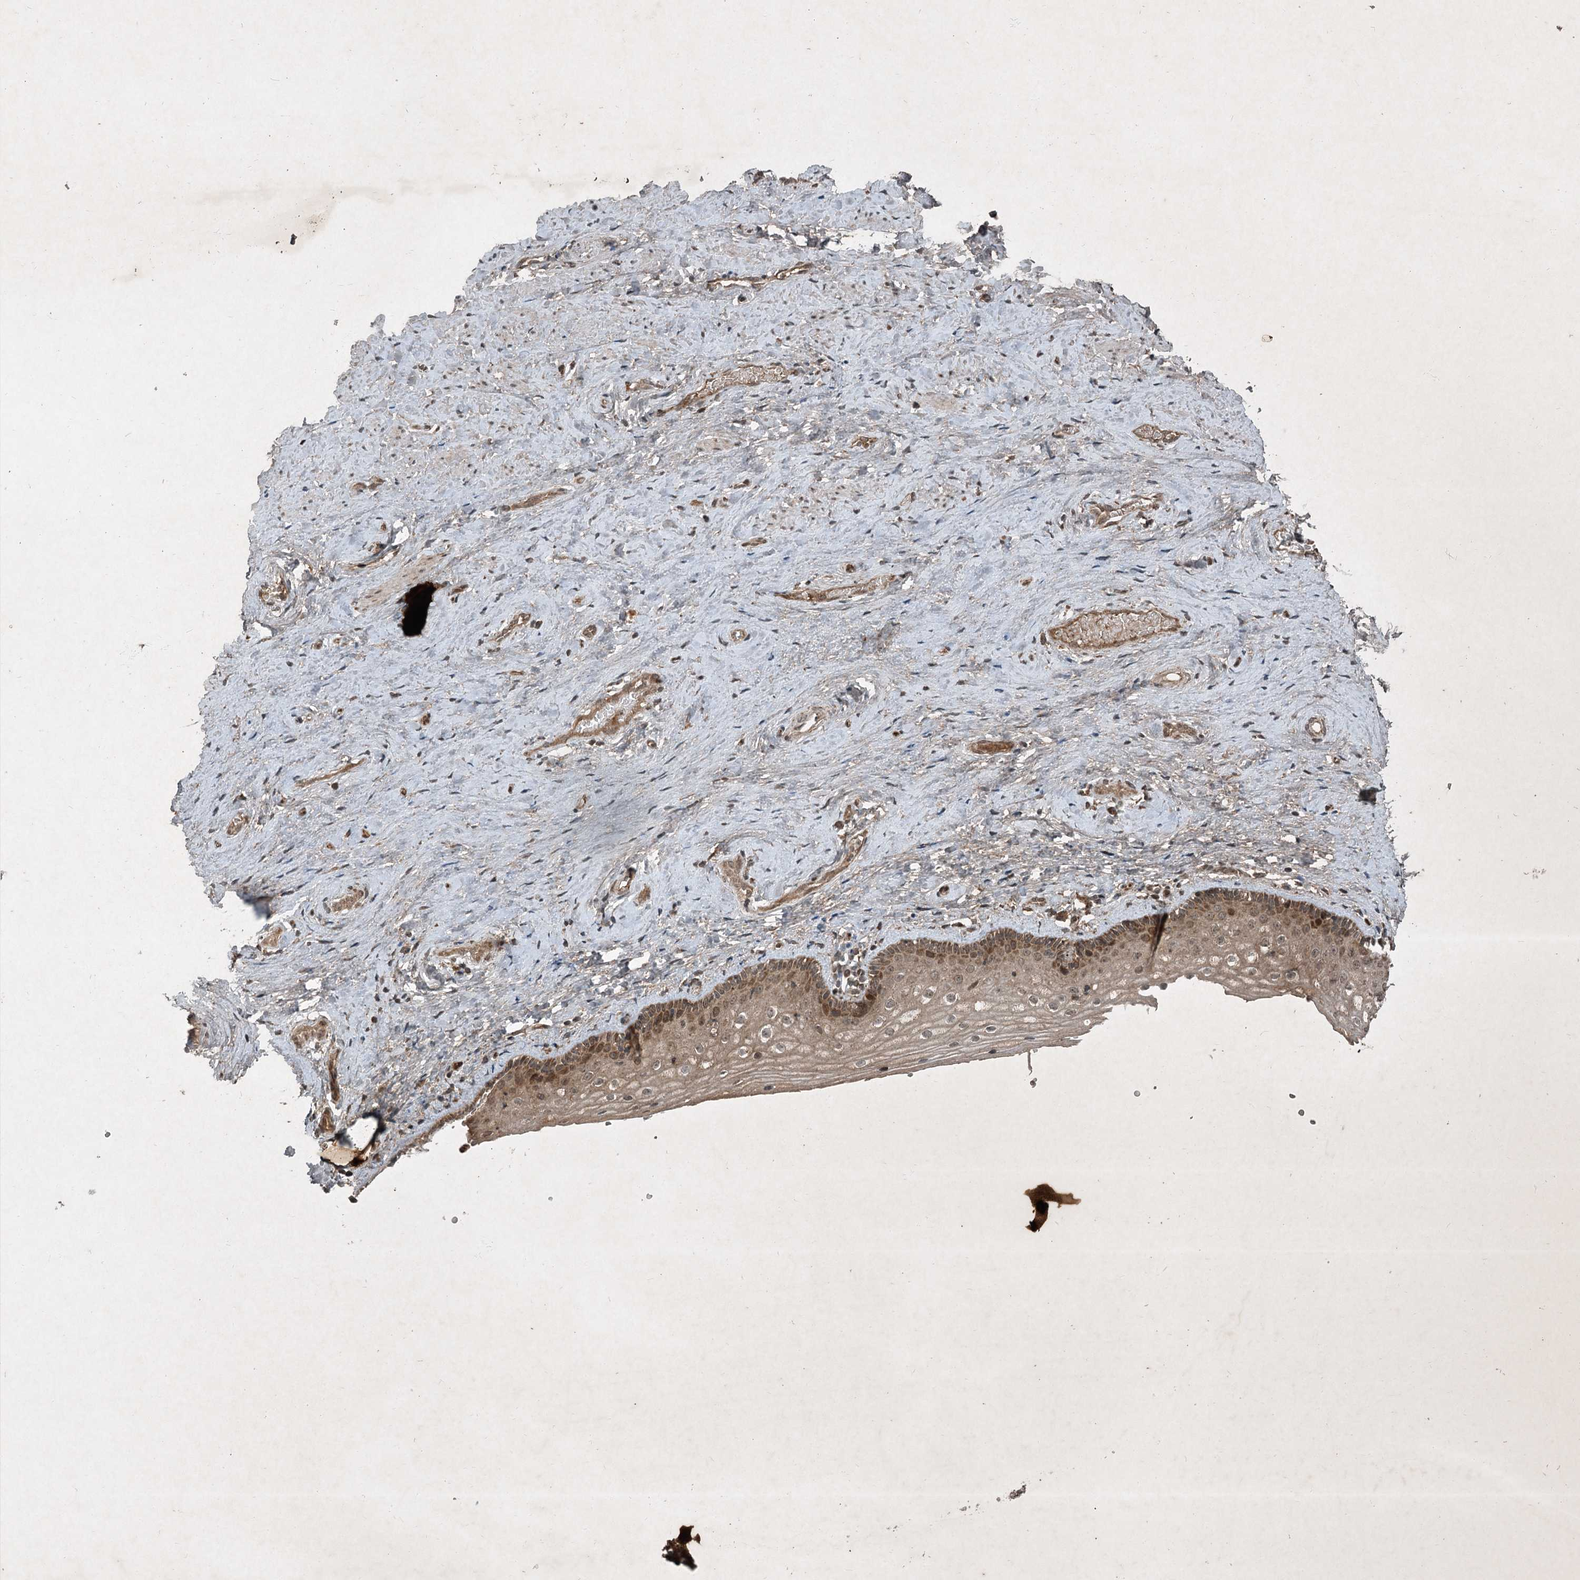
{"staining": {"intensity": "moderate", "quantity": ">75%", "location": "cytoplasmic/membranous,nuclear"}, "tissue": "vagina", "cell_type": "Squamous epithelial cells", "image_type": "normal", "snomed": [{"axis": "morphology", "description": "Normal tissue, NOS"}, {"axis": "topography", "description": "Vagina"}], "caption": "Immunohistochemical staining of unremarkable vagina exhibits >75% levels of moderate cytoplasmic/membranous,nuclear protein positivity in about >75% of squamous epithelial cells.", "gene": "UNC93A", "patient": {"sex": "female", "age": 46}}